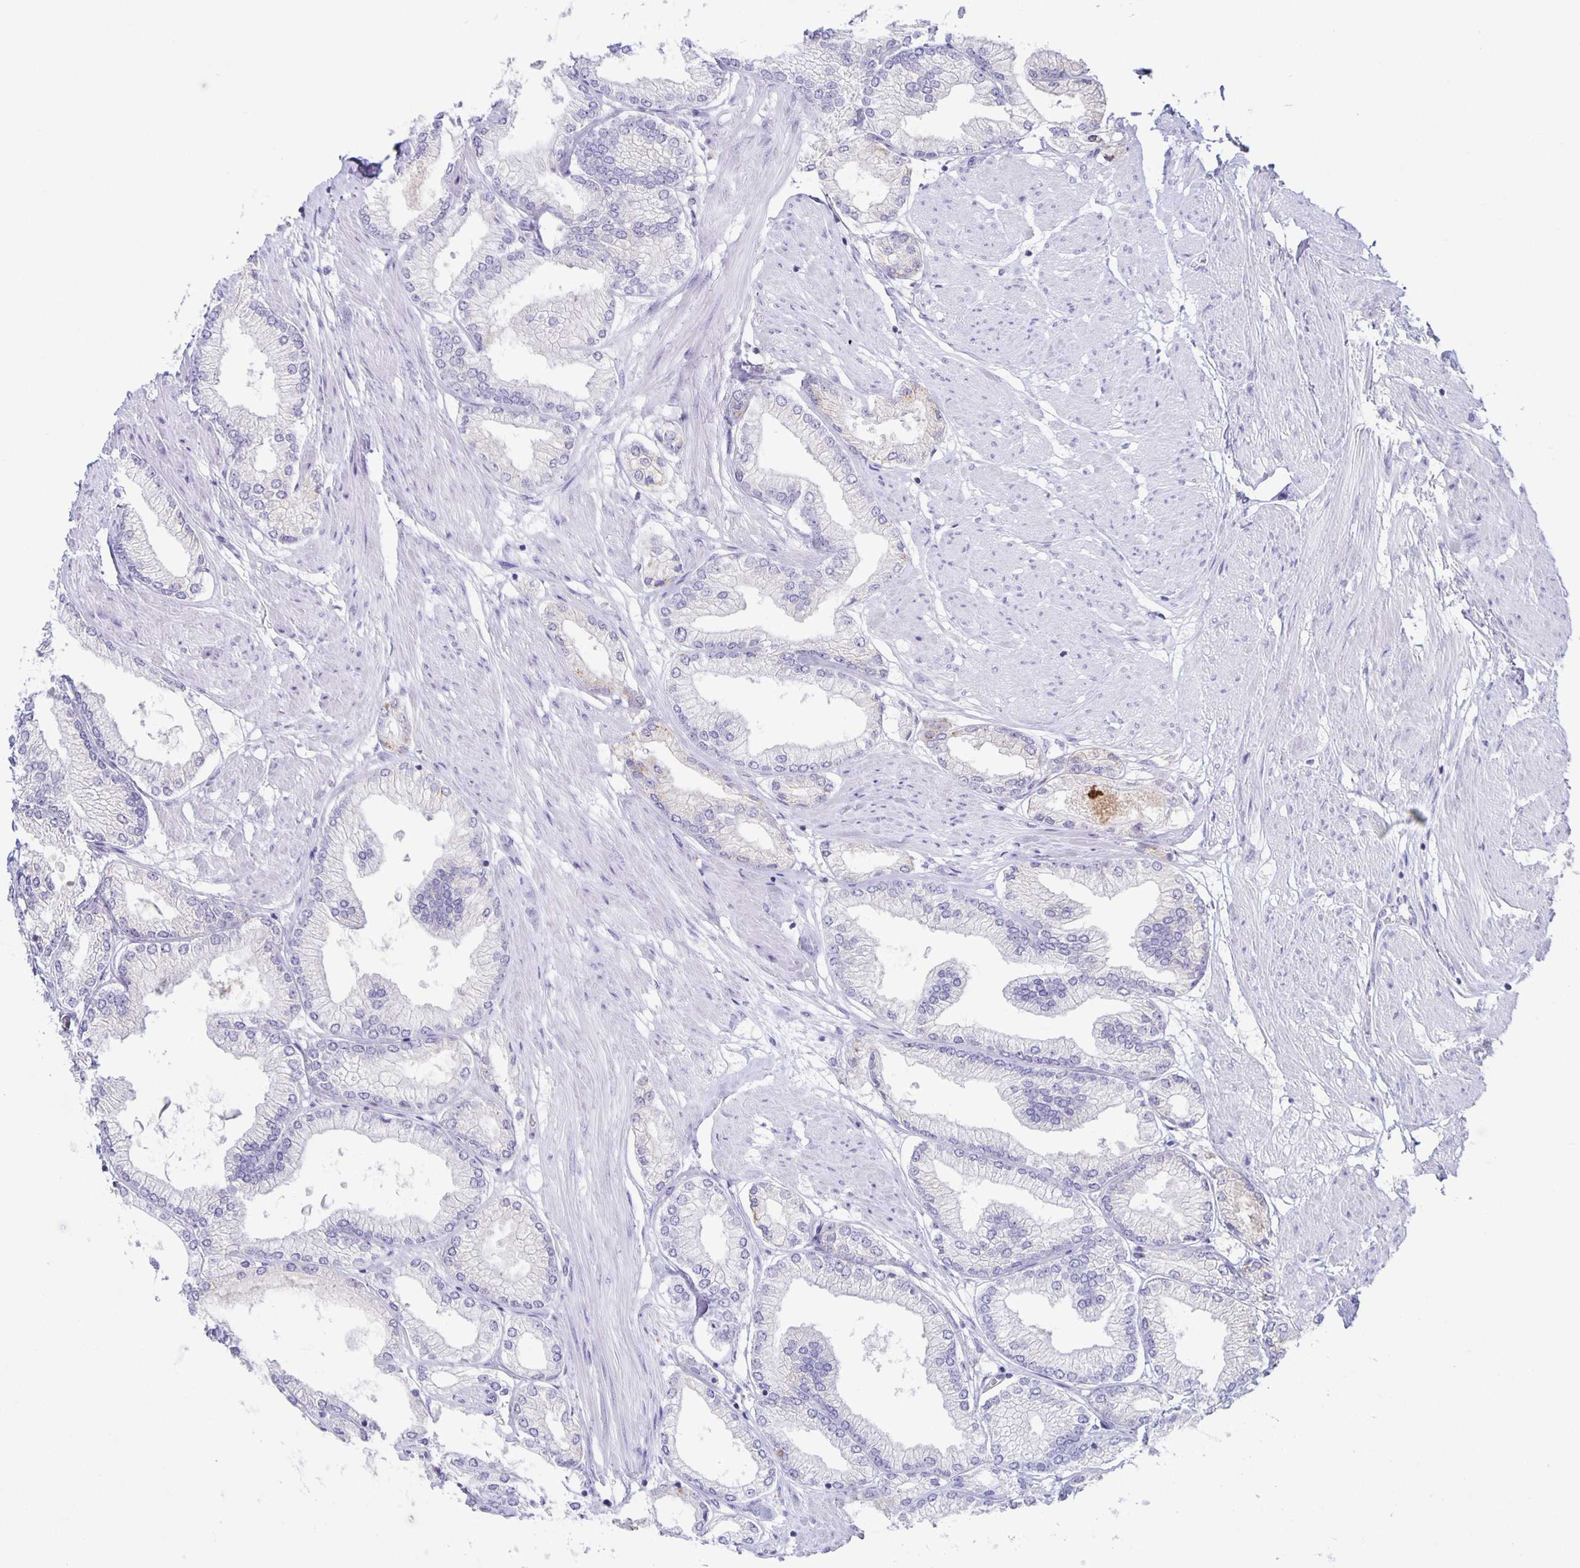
{"staining": {"intensity": "negative", "quantity": "none", "location": "none"}, "tissue": "prostate cancer", "cell_type": "Tumor cells", "image_type": "cancer", "snomed": [{"axis": "morphology", "description": "Adenocarcinoma, High grade"}, {"axis": "topography", "description": "Prostate"}], "caption": "Tumor cells show no significant staining in prostate cancer. (Stains: DAB (3,3'-diaminobenzidine) immunohistochemistry with hematoxylin counter stain, Microscopy: brightfield microscopy at high magnification).", "gene": "LIPA", "patient": {"sex": "male", "age": 68}}